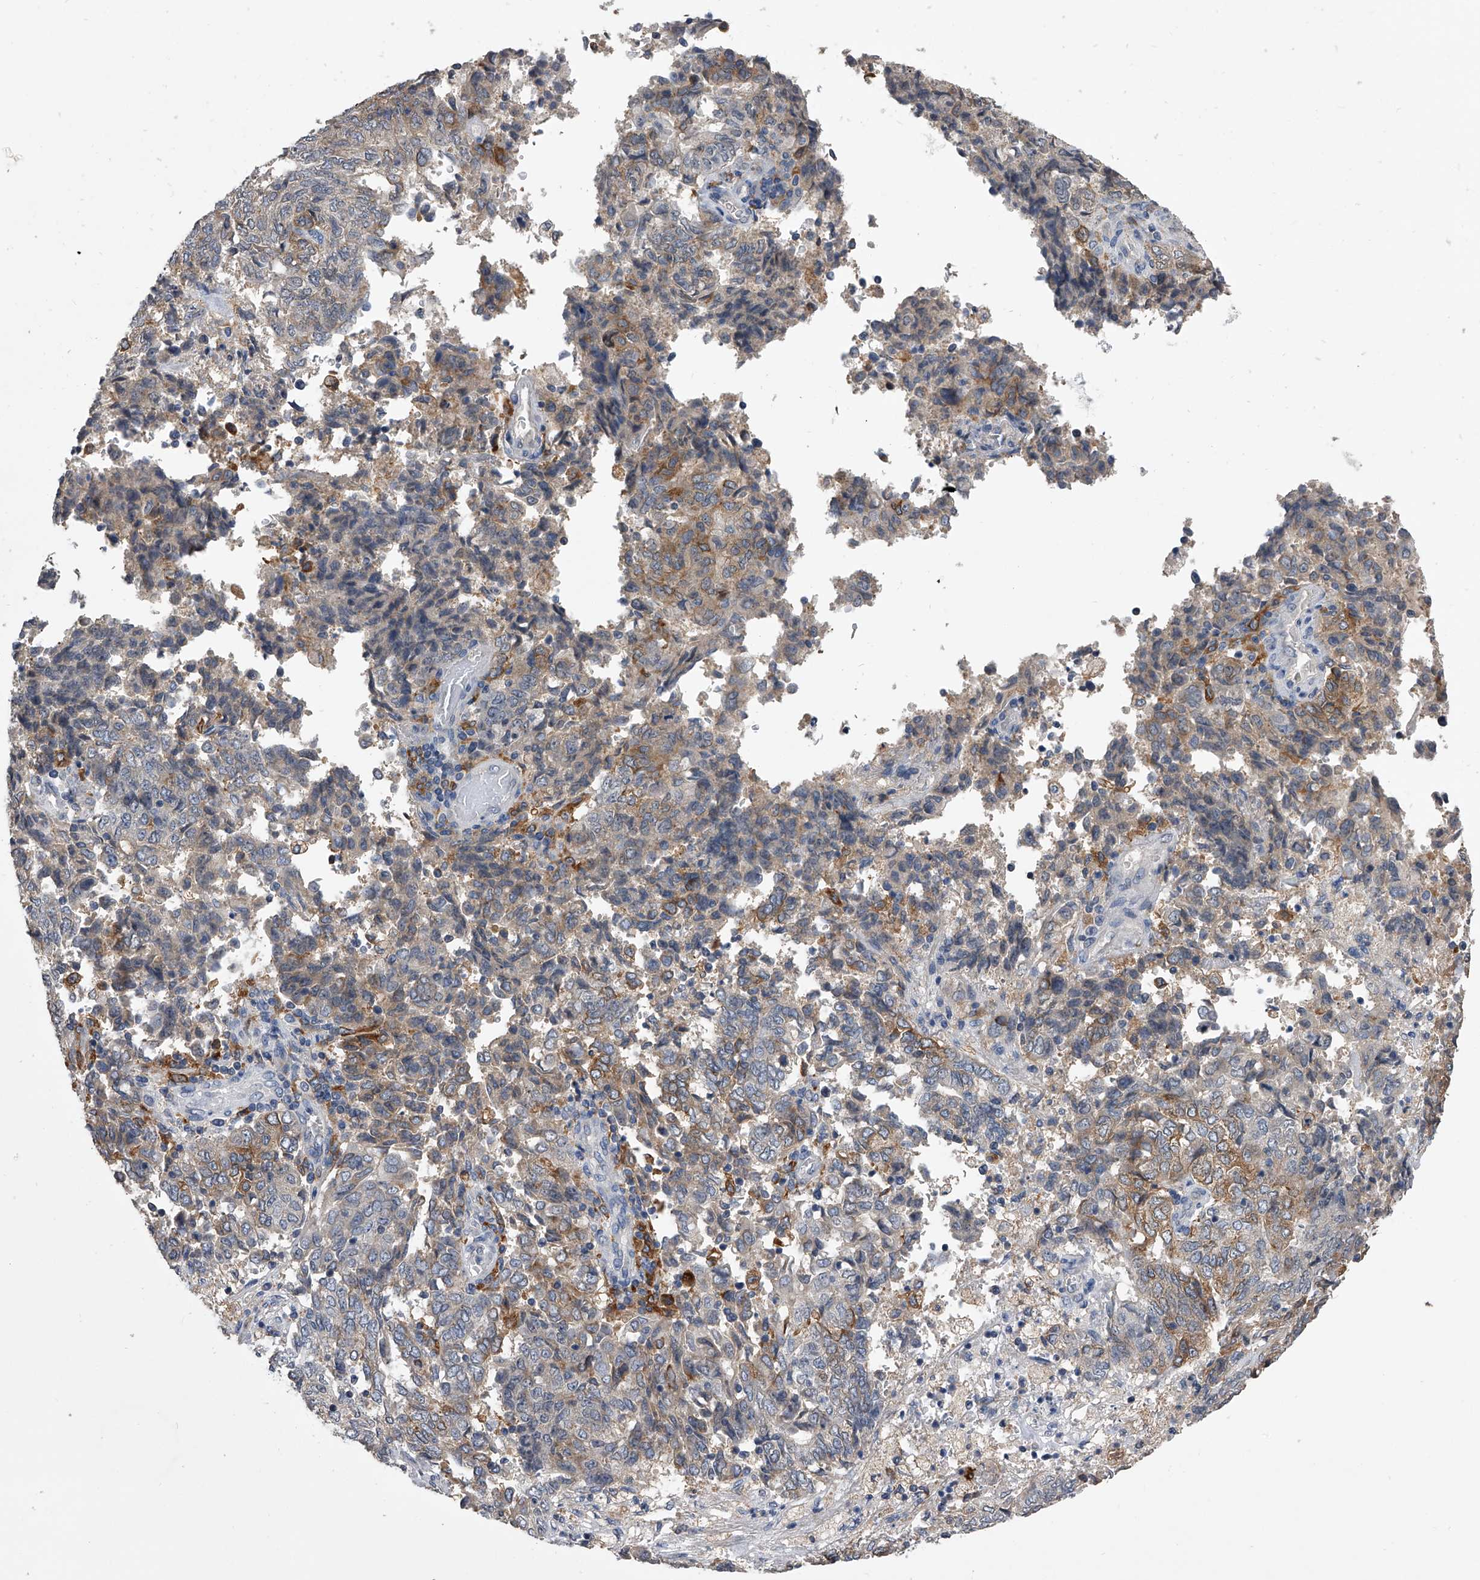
{"staining": {"intensity": "weak", "quantity": "<25%", "location": "cytoplasmic/membranous"}, "tissue": "endometrial cancer", "cell_type": "Tumor cells", "image_type": "cancer", "snomed": [{"axis": "morphology", "description": "Adenocarcinoma, NOS"}, {"axis": "topography", "description": "Endometrium"}], "caption": "High magnification brightfield microscopy of endometrial cancer stained with DAB (brown) and counterstained with hematoxylin (blue): tumor cells show no significant positivity.", "gene": "MAP4K3", "patient": {"sex": "female", "age": 80}}